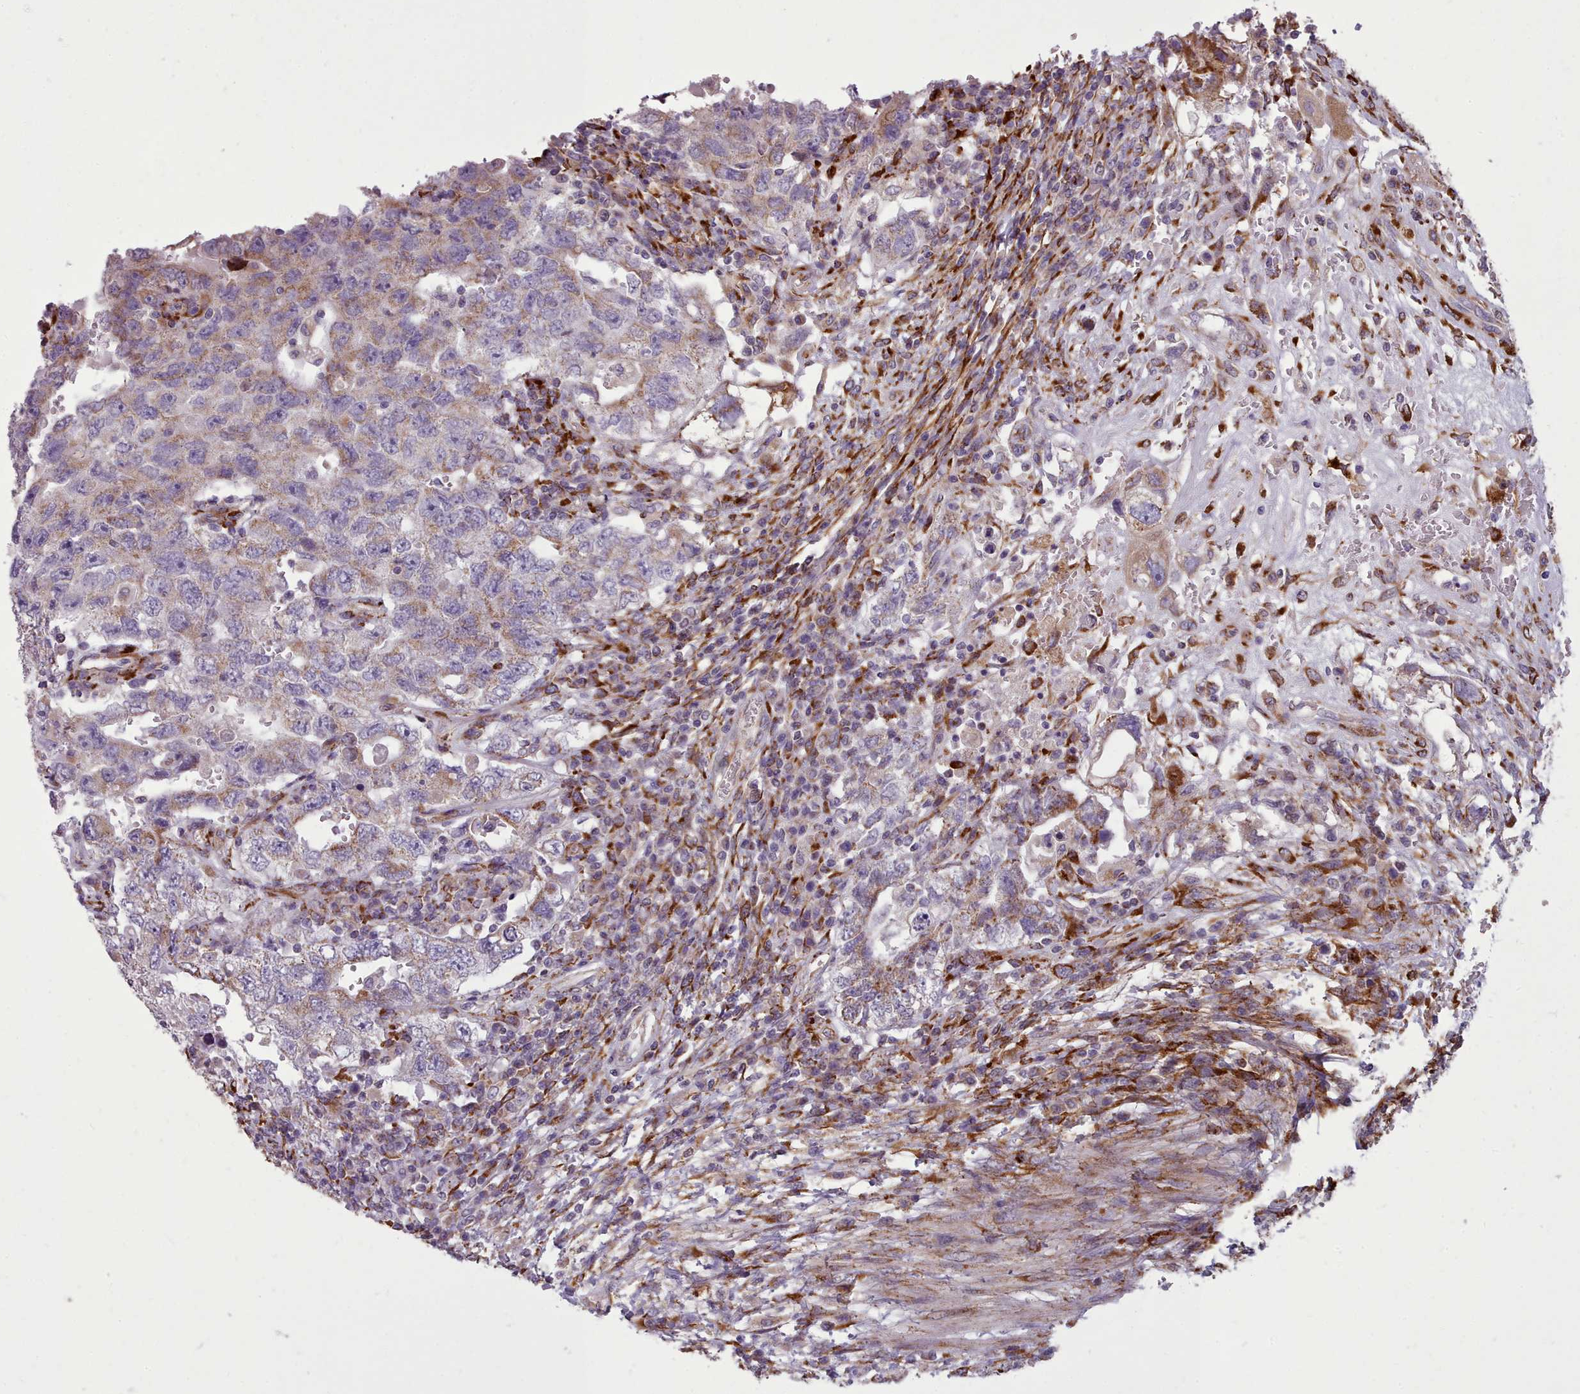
{"staining": {"intensity": "moderate", "quantity": "<25%", "location": "cytoplasmic/membranous"}, "tissue": "testis cancer", "cell_type": "Tumor cells", "image_type": "cancer", "snomed": [{"axis": "morphology", "description": "Carcinoma, Embryonal, NOS"}, {"axis": "topography", "description": "Testis"}], "caption": "Human testis cancer stained with a protein marker demonstrates moderate staining in tumor cells.", "gene": "FKBP10", "patient": {"sex": "male", "age": 26}}